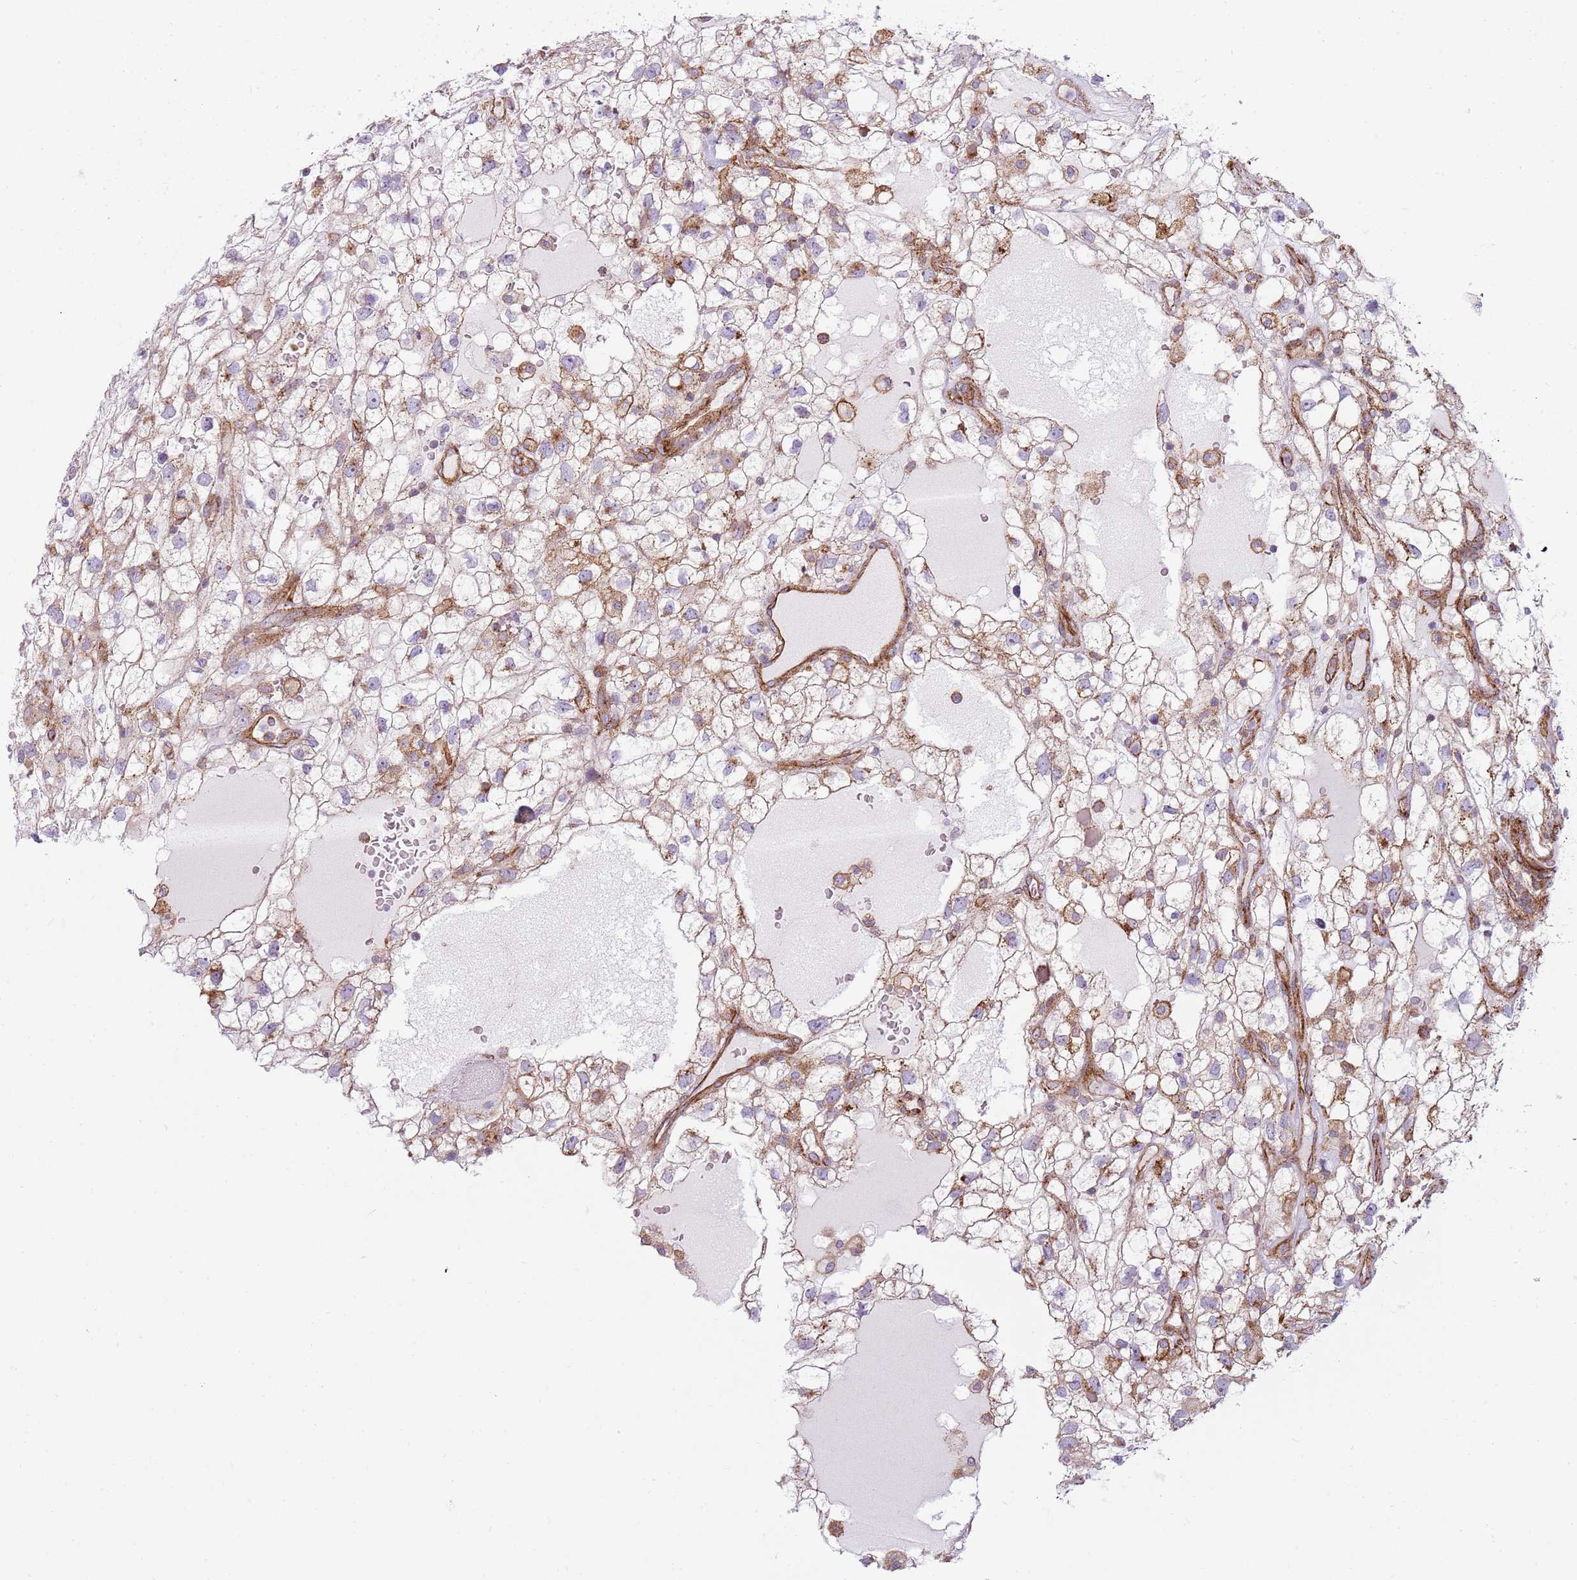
{"staining": {"intensity": "weak", "quantity": "25%-75%", "location": "cytoplasmic/membranous"}, "tissue": "renal cancer", "cell_type": "Tumor cells", "image_type": "cancer", "snomed": [{"axis": "morphology", "description": "Adenocarcinoma, NOS"}, {"axis": "topography", "description": "Kidney"}], "caption": "A histopathology image of human renal cancer stained for a protein shows weak cytoplasmic/membranous brown staining in tumor cells. Using DAB (brown) and hematoxylin (blue) stains, captured at high magnification using brightfield microscopy.", "gene": "SNX1", "patient": {"sex": "male", "age": 59}}